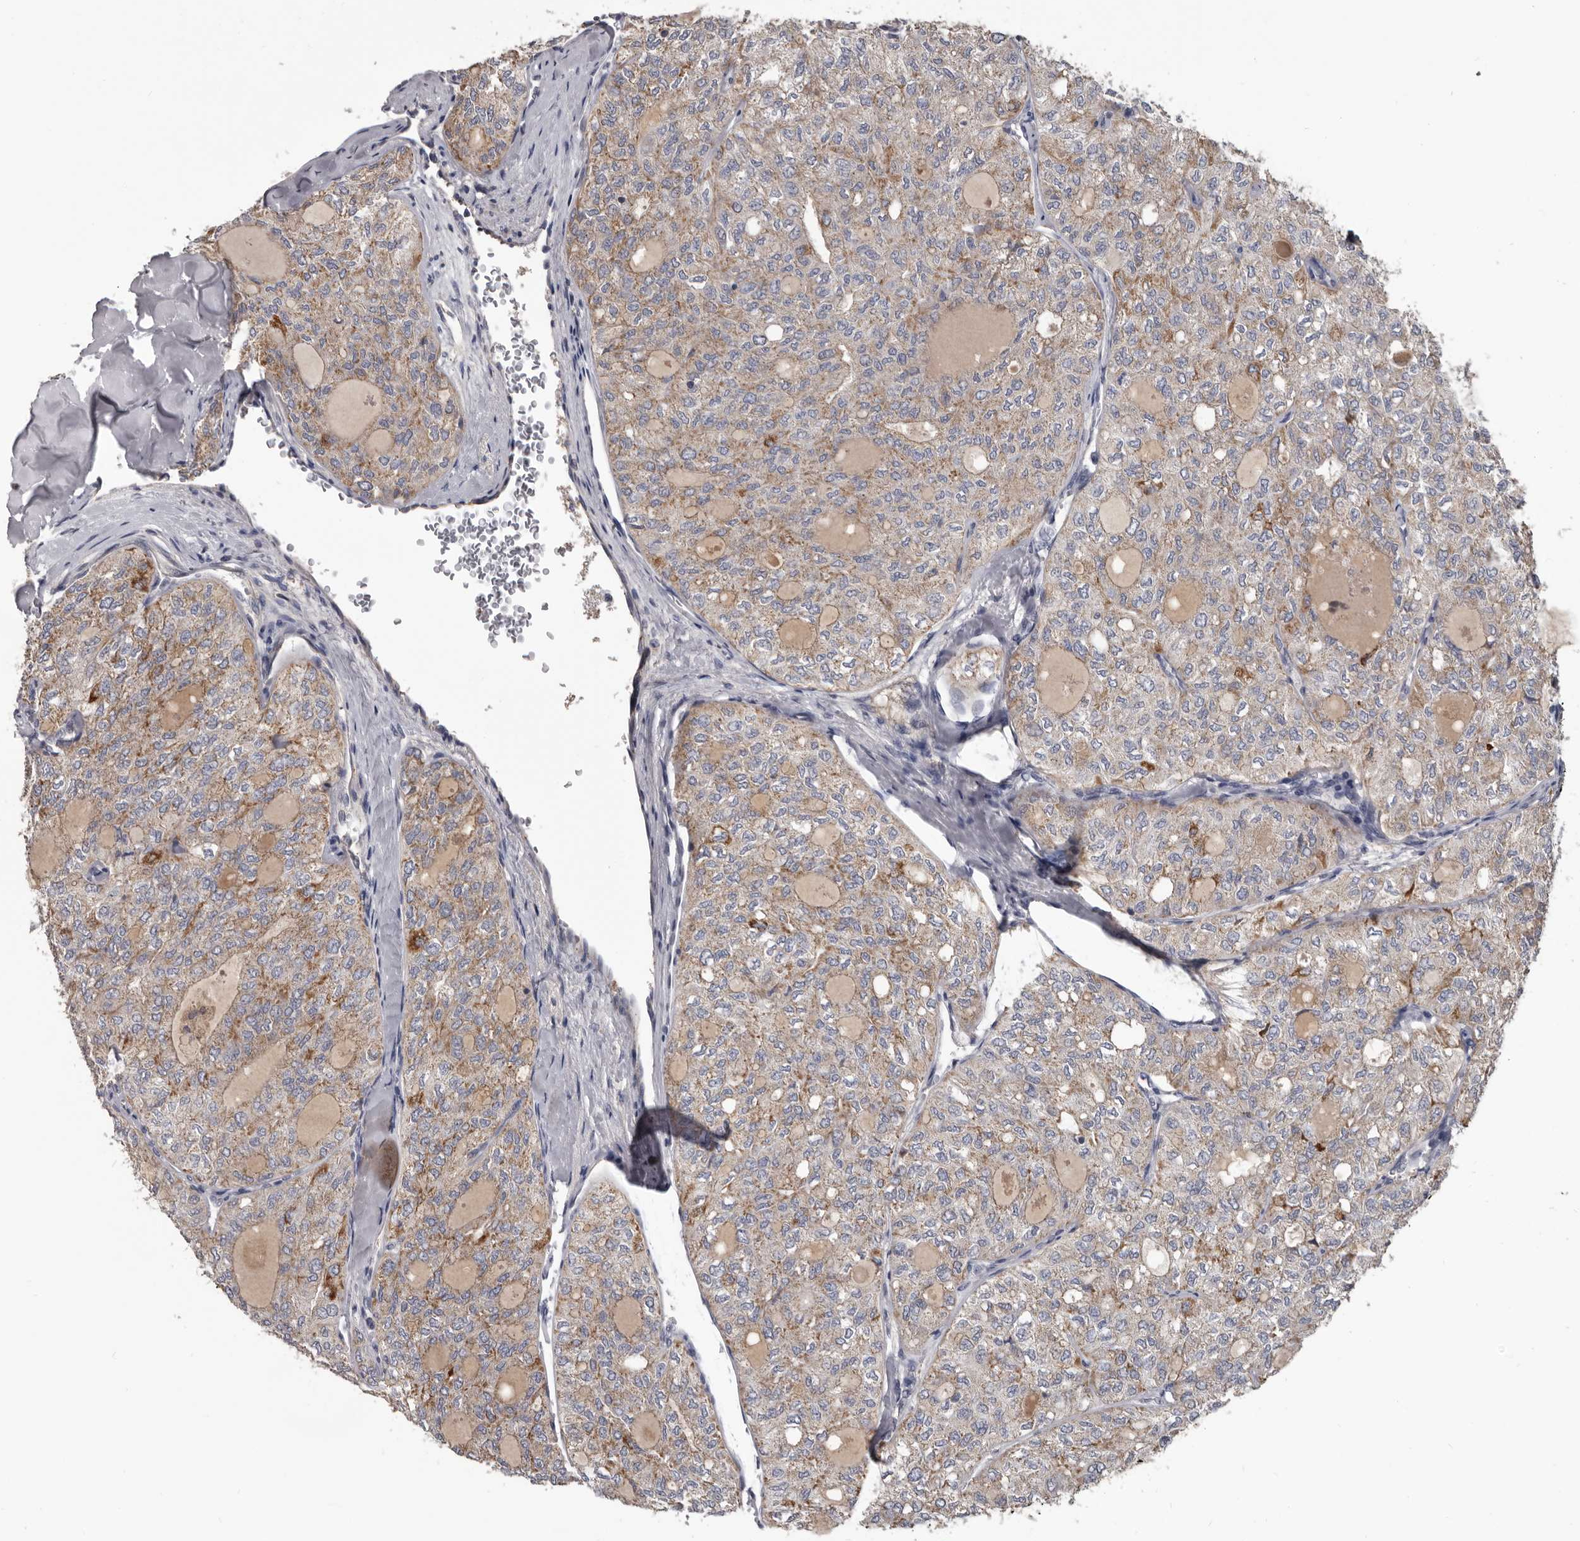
{"staining": {"intensity": "weak", "quantity": "25%-75%", "location": "cytoplasmic/membranous"}, "tissue": "thyroid cancer", "cell_type": "Tumor cells", "image_type": "cancer", "snomed": [{"axis": "morphology", "description": "Follicular adenoma carcinoma, NOS"}, {"axis": "topography", "description": "Thyroid gland"}], "caption": "Protein expression analysis of human thyroid cancer (follicular adenoma carcinoma) reveals weak cytoplasmic/membranous staining in approximately 25%-75% of tumor cells.", "gene": "ALDH5A1", "patient": {"sex": "male", "age": 75}}